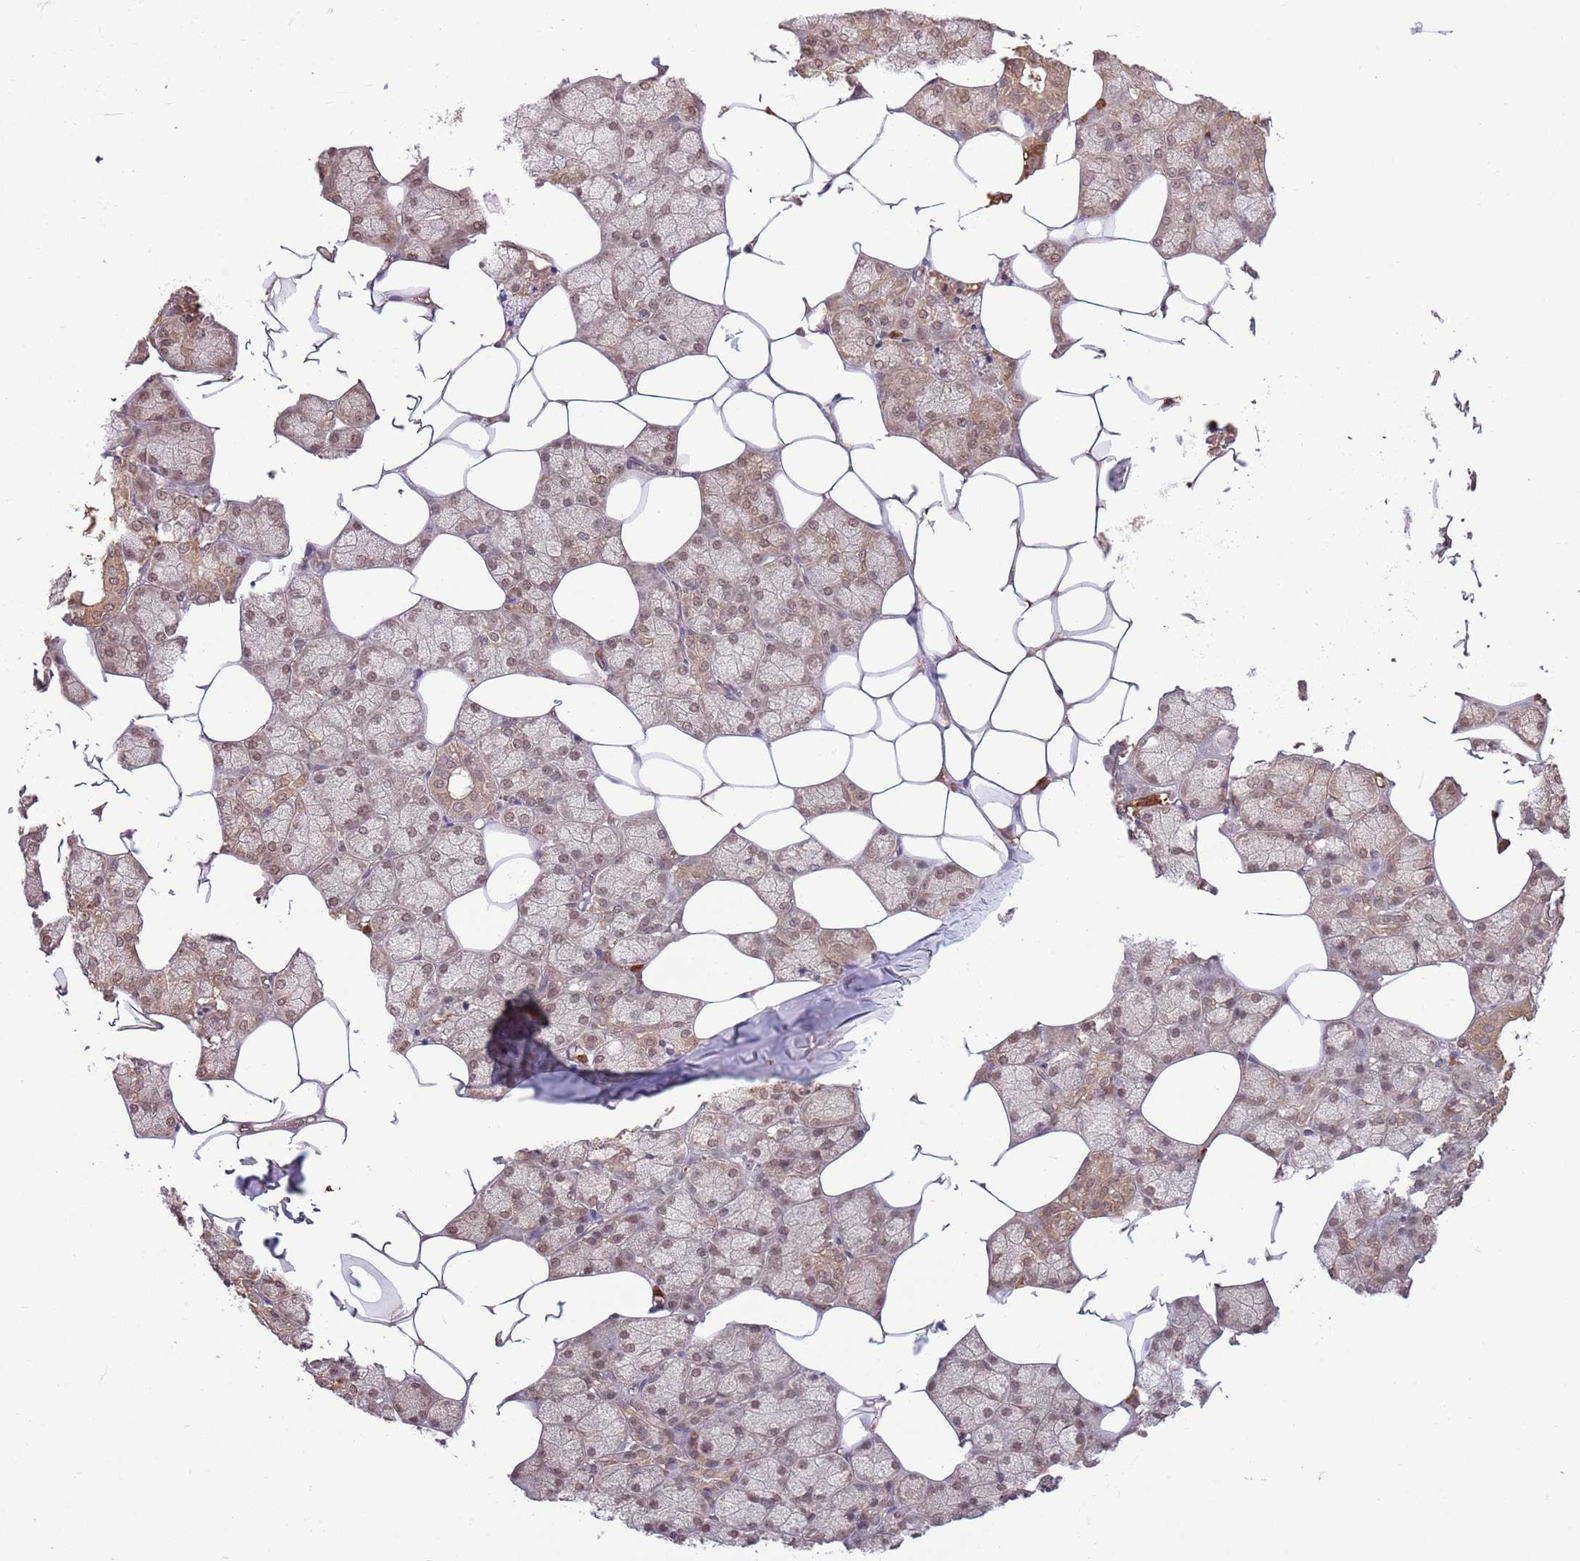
{"staining": {"intensity": "moderate", "quantity": ">75%", "location": "cytoplasmic/membranous,nuclear"}, "tissue": "salivary gland", "cell_type": "Glandular cells", "image_type": "normal", "snomed": [{"axis": "morphology", "description": "Normal tissue, NOS"}, {"axis": "topography", "description": "Salivary gland"}], "caption": "A photomicrograph showing moderate cytoplasmic/membranous,nuclear positivity in approximately >75% of glandular cells in benign salivary gland, as visualized by brown immunohistochemical staining.", "gene": "AMIGO1", "patient": {"sex": "male", "age": 62}}